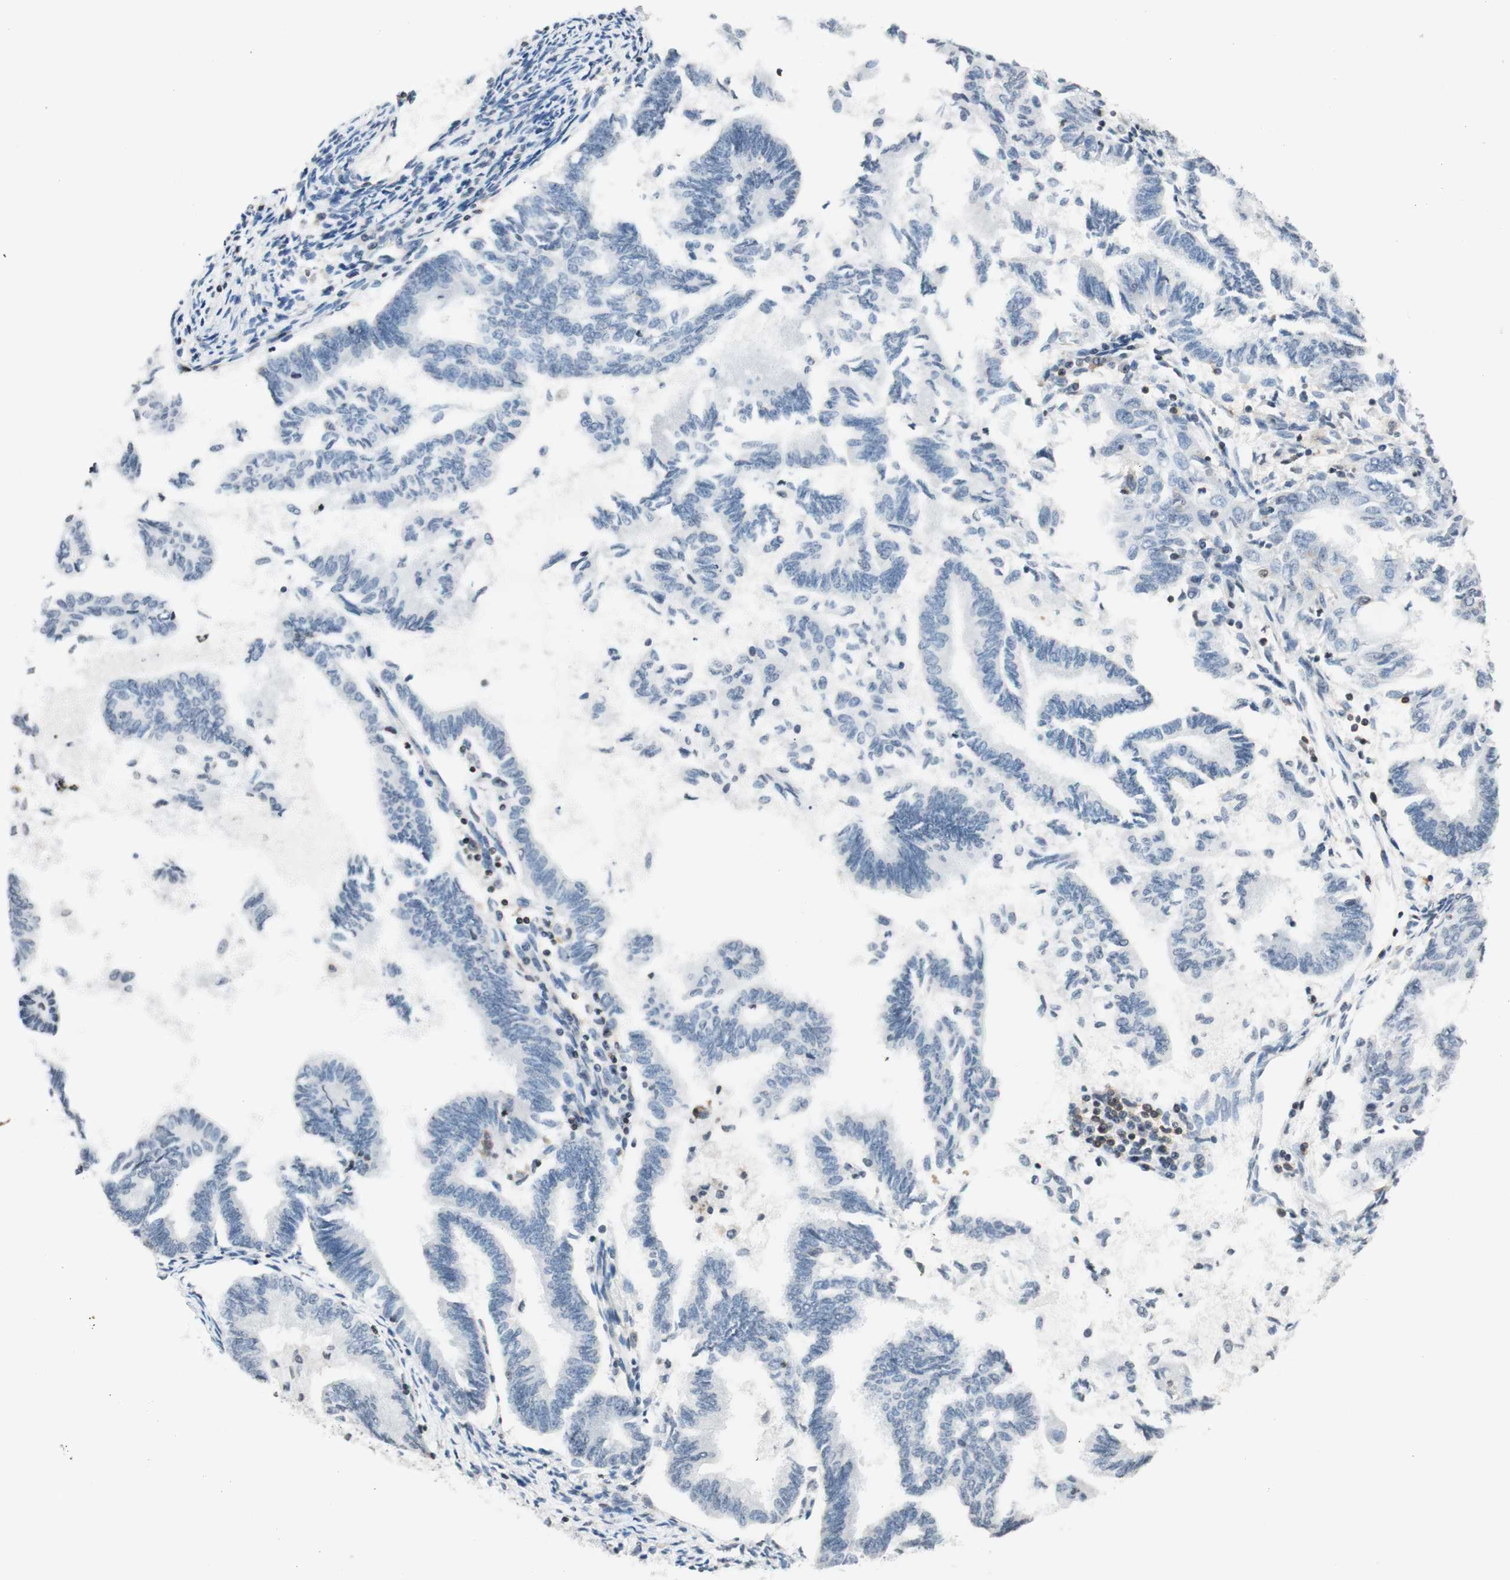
{"staining": {"intensity": "negative", "quantity": "none", "location": "none"}, "tissue": "endometrial cancer", "cell_type": "Tumor cells", "image_type": "cancer", "snomed": [{"axis": "morphology", "description": "Adenocarcinoma, NOS"}, {"axis": "topography", "description": "Endometrium"}], "caption": "Photomicrograph shows no protein positivity in tumor cells of endometrial adenocarcinoma tissue. (Immunohistochemistry, brightfield microscopy, high magnification).", "gene": "WIPF1", "patient": {"sex": "female", "age": 86}}